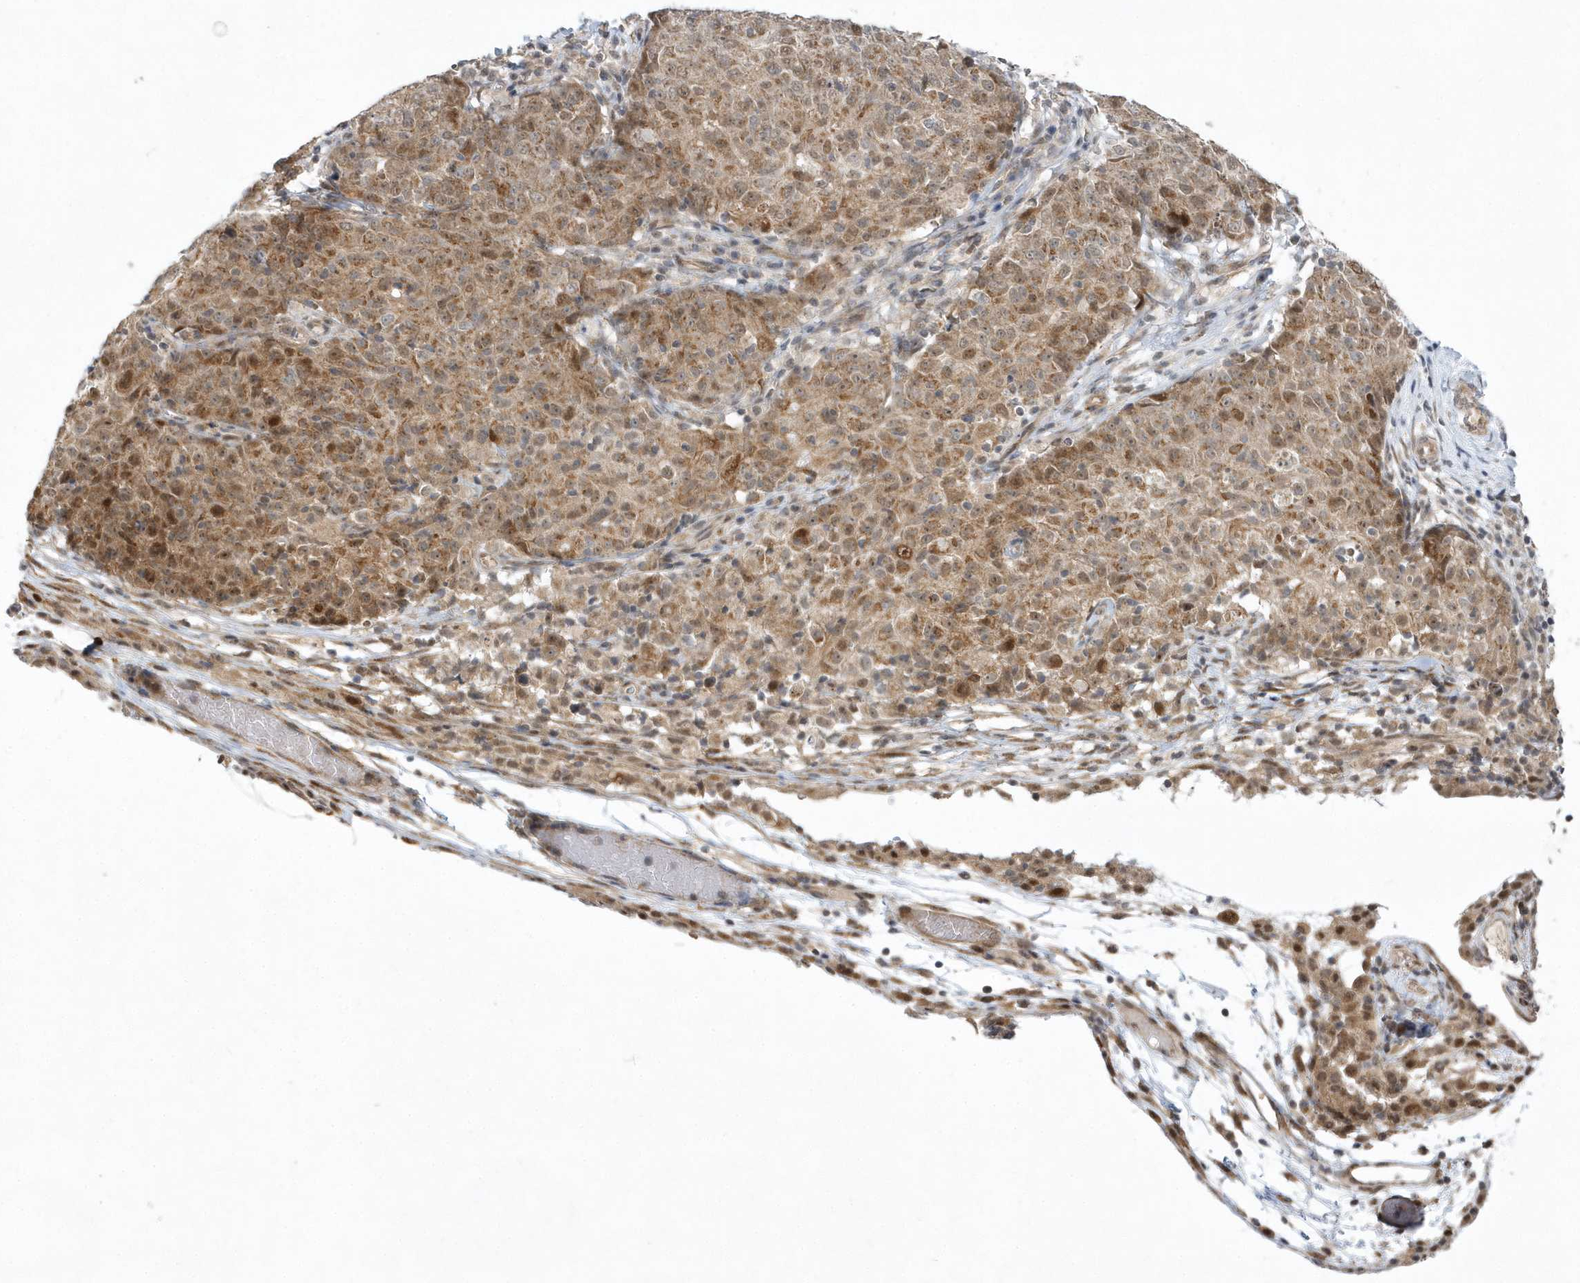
{"staining": {"intensity": "moderate", "quantity": "25%-75%", "location": "cytoplasmic/membranous,nuclear"}, "tissue": "ovarian cancer", "cell_type": "Tumor cells", "image_type": "cancer", "snomed": [{"axis": "morphology", "description": "Carcinoma, endometroid"}, {"axis": "topography", "description": "Ovary"}], "caption": "Ovarian cancer was stained to show a protein in brown. There is medium levels of moderate cytoplasmic/membranous and nuclear expression in approximately 25%-75% of tumor cells. Using DAB (brown) and hematoxylin (blue) stains, captured at high magnification using brightfield microscopy.", "gene": "MXI1", "patient": {"sex": "female", "age": 42}}